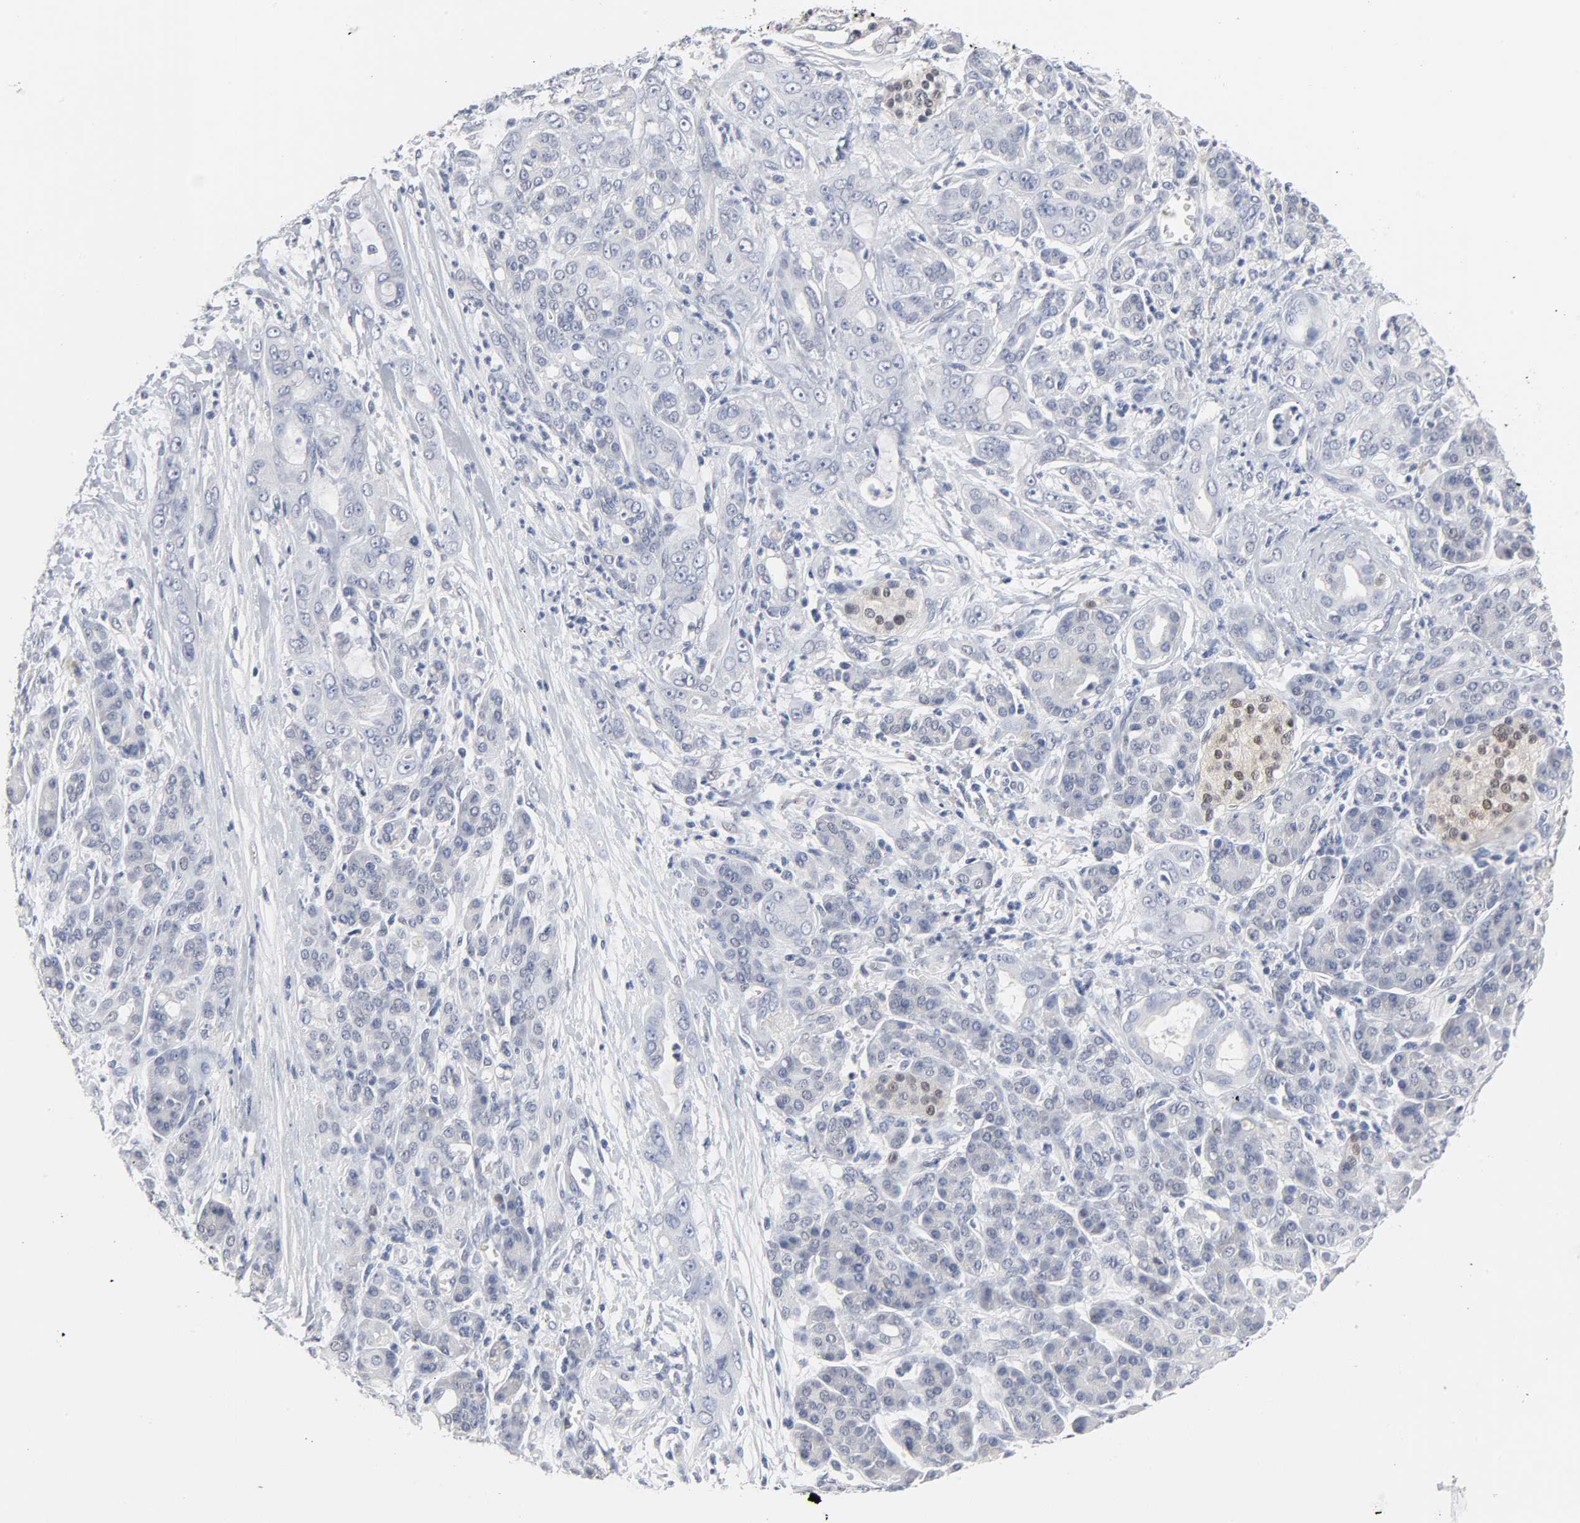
{"staining": {"intensity": "negative", "quantity": "none", "location": "none"}, "tissue": "pancreatic cancer", "cell_type": "Tumor cells", "image_type": "cancer", "snomed": [{"axis": "morphology", "description": "Adenocarcinoma, NOS"}, {"axis": "topography", "description": "Pancreas"}], "caption": "Human pancreatic cancer stained for a protein using immunohistochemistry shows no positivity in tumor cells.", "gene": "SALL2", "patient": {"sex": "male", "age": 59}}